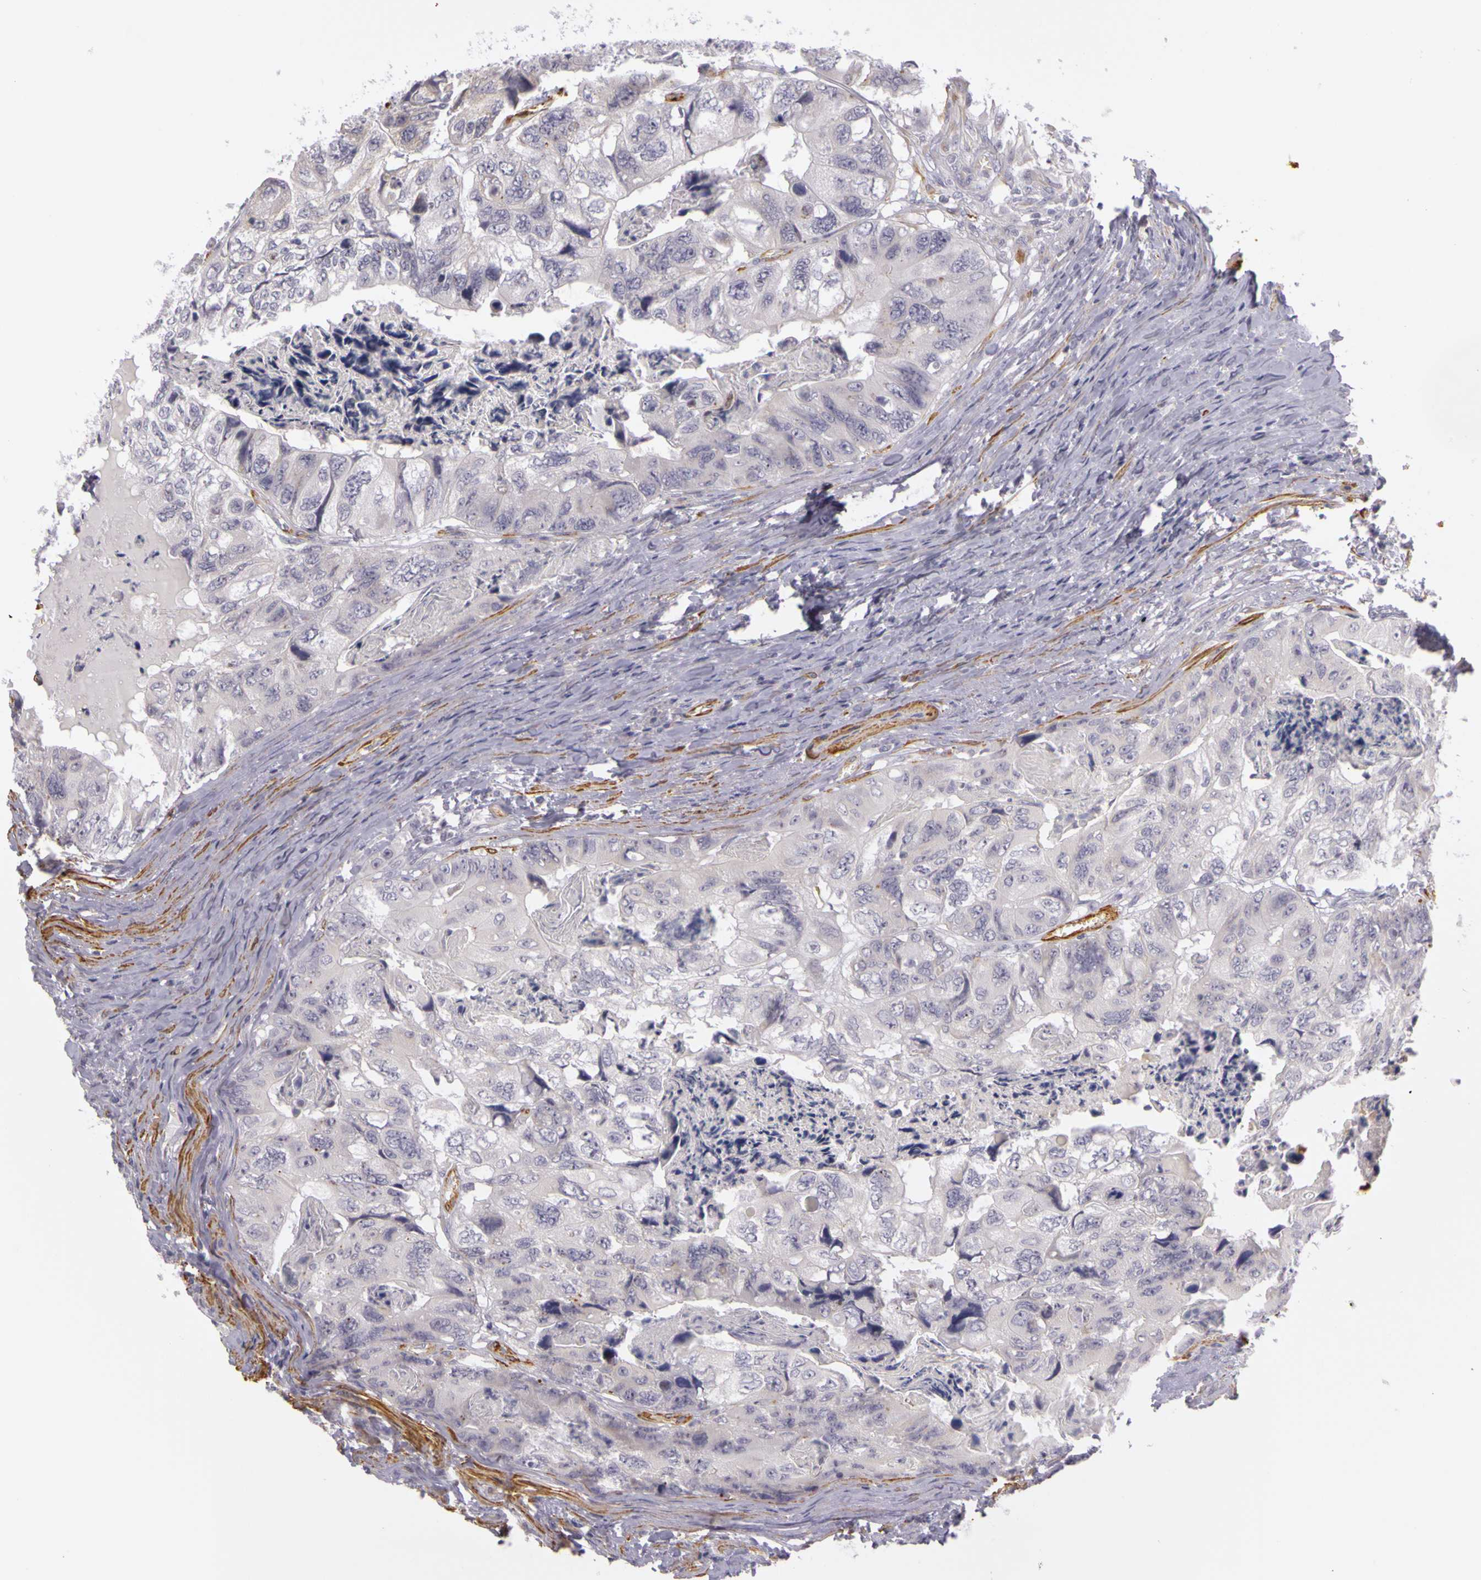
{"staining": {"intensity": "negative", "quantity": "none", "location": "none"}, "tissue": "colorectal cancer", "cell_type": "Tumor cells", "image_type": "cancer", "snomed": [{"axis": "morphology", "description": "Adenocarcinoma, NOS"}, {"axis": "topography", "description": "Rectum"}], "caption": "Immunohistochemistry photomicrograph of human colorectal cancer stained for a protein (brown), which displays no positivity in tumor cells.", "gene": "CNTN2", "patient": {"sex": "female", "age": 82}}